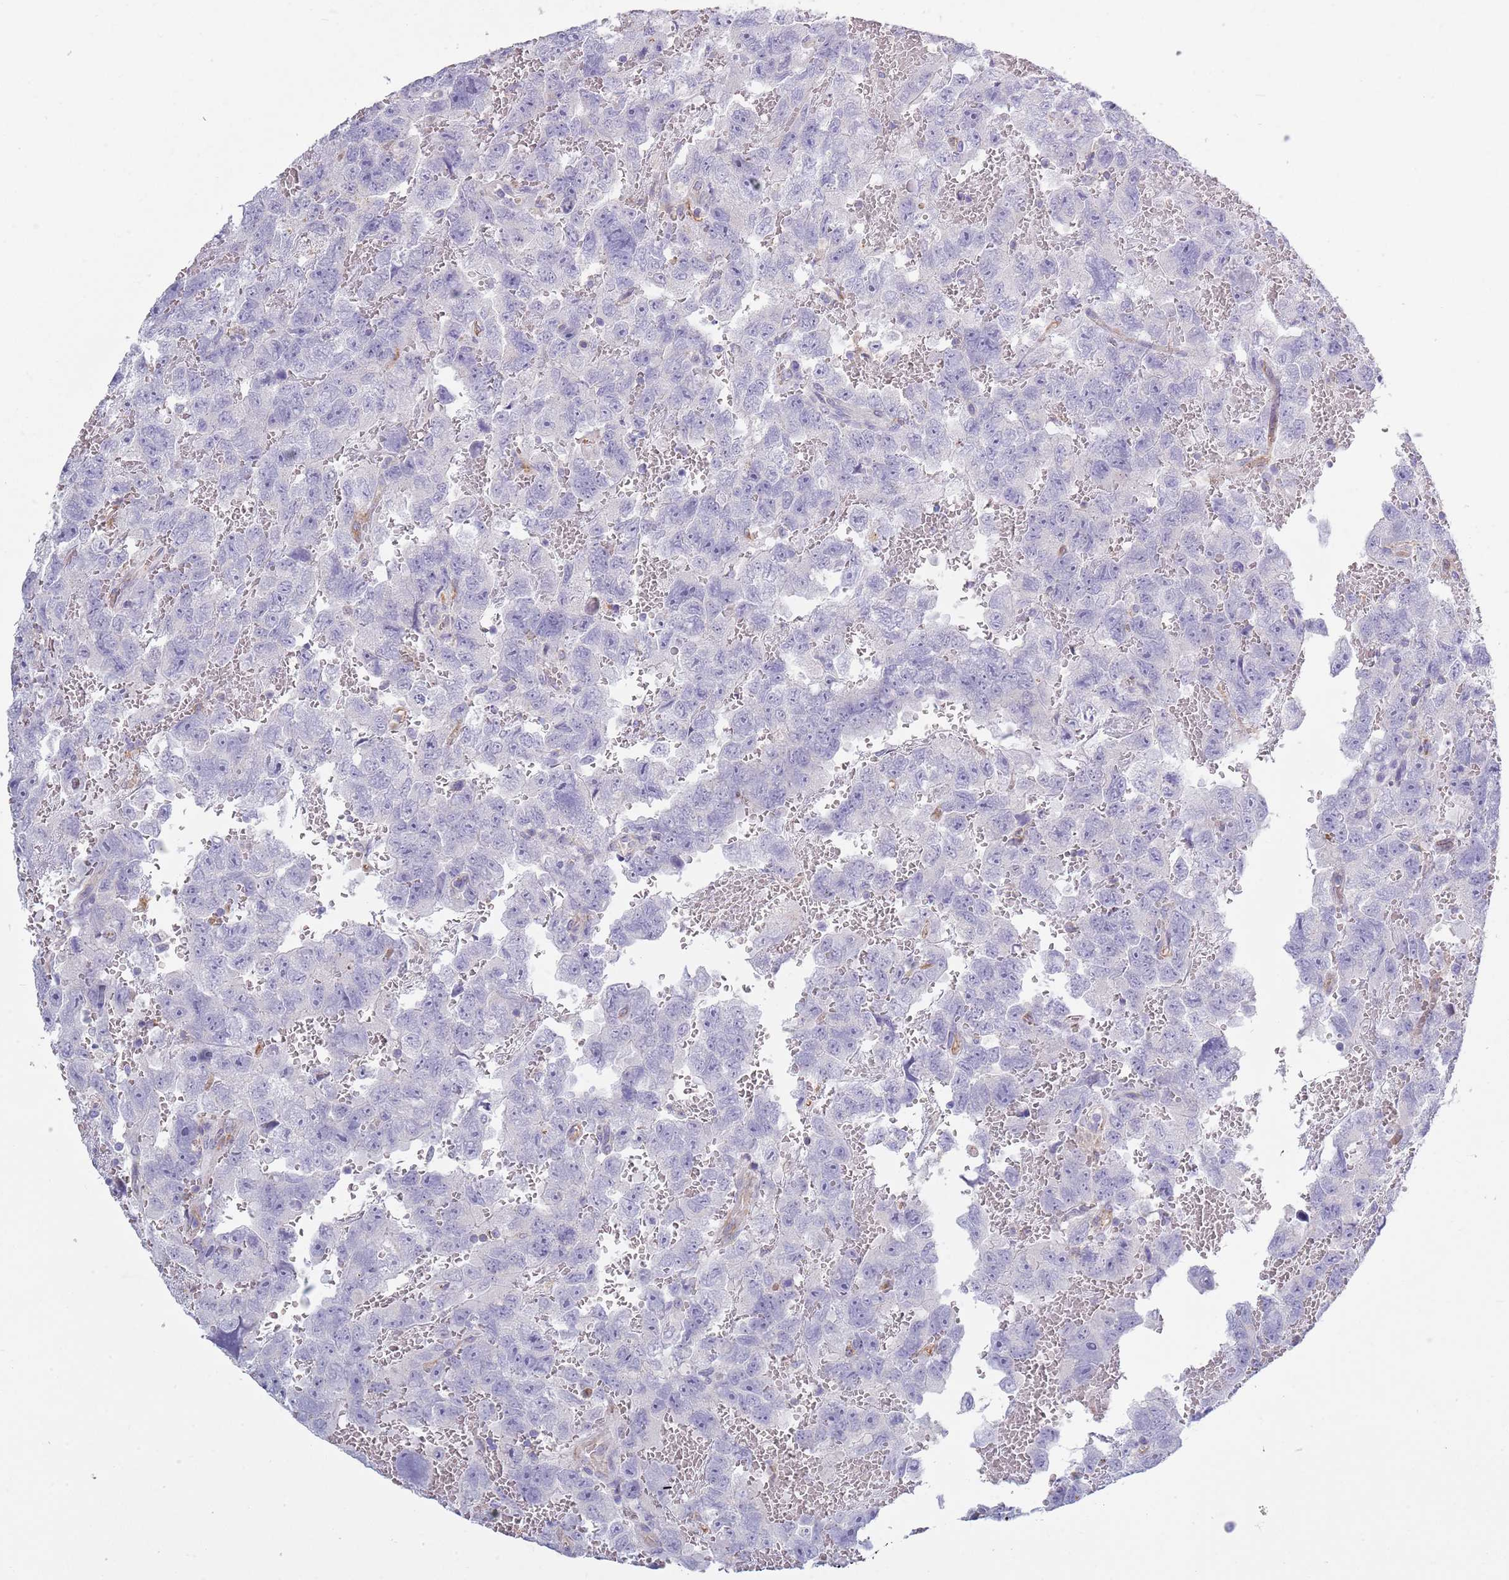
{"staining": {"intensity": "negative", "quantity": "none", "location": "none"}, "tissue": "testis cancer", "cell_type": "Tumor cells", "image_type": "cancer", "snomed": [{"axis": "morphology", "description": "Carcinoma, Embryonal, NOS"}, {"axis": "topography", "description": "Testis"}], "caption": "Tumor cells are negative for brown protein staining in testis cancer (embryonal carcinoma). (DAB IHC, high magnification).", "gene": "ACSBG1", "patient": {"sex": "male", "age": 45}}